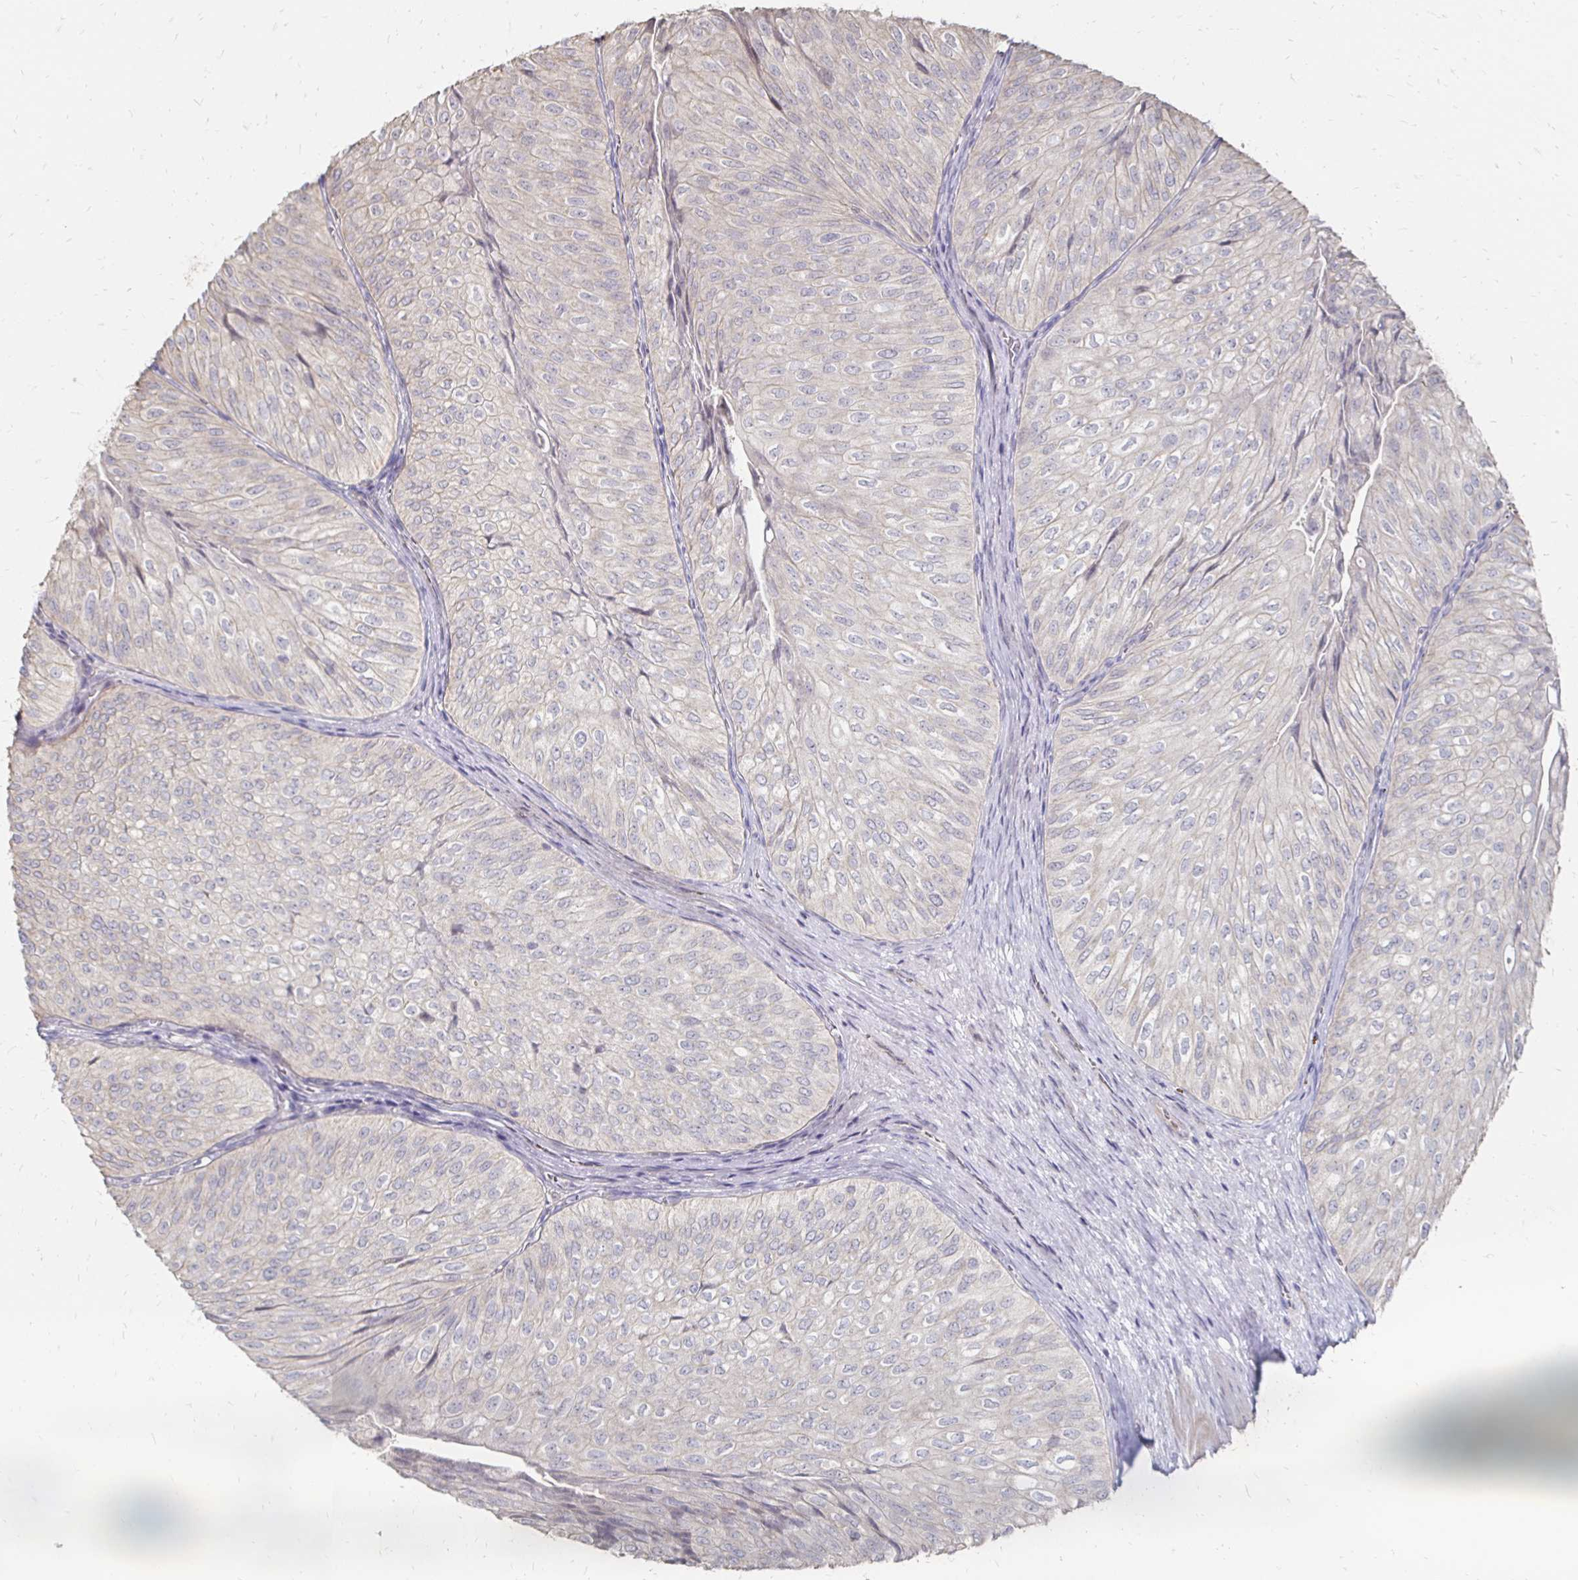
{"staining": {"intensity": "negative", "quantity": "none", "location": "none"}, "tissue": "urothelial cancer", "cell_type": "Tumor cells", "image_type": "cancer", "snomed": [{"axis": "morphology", "description": "Urothelial carcinoma, NOS"}, {"axis": "topography", "description": "Urinary bladder"}], "caption": "DAB immunohistochemical staining of human urothelial cancer reveals no significant expression in tumor cells.", "gene": "ZNF727", "patient": {"sex": "male", "age": 62}}